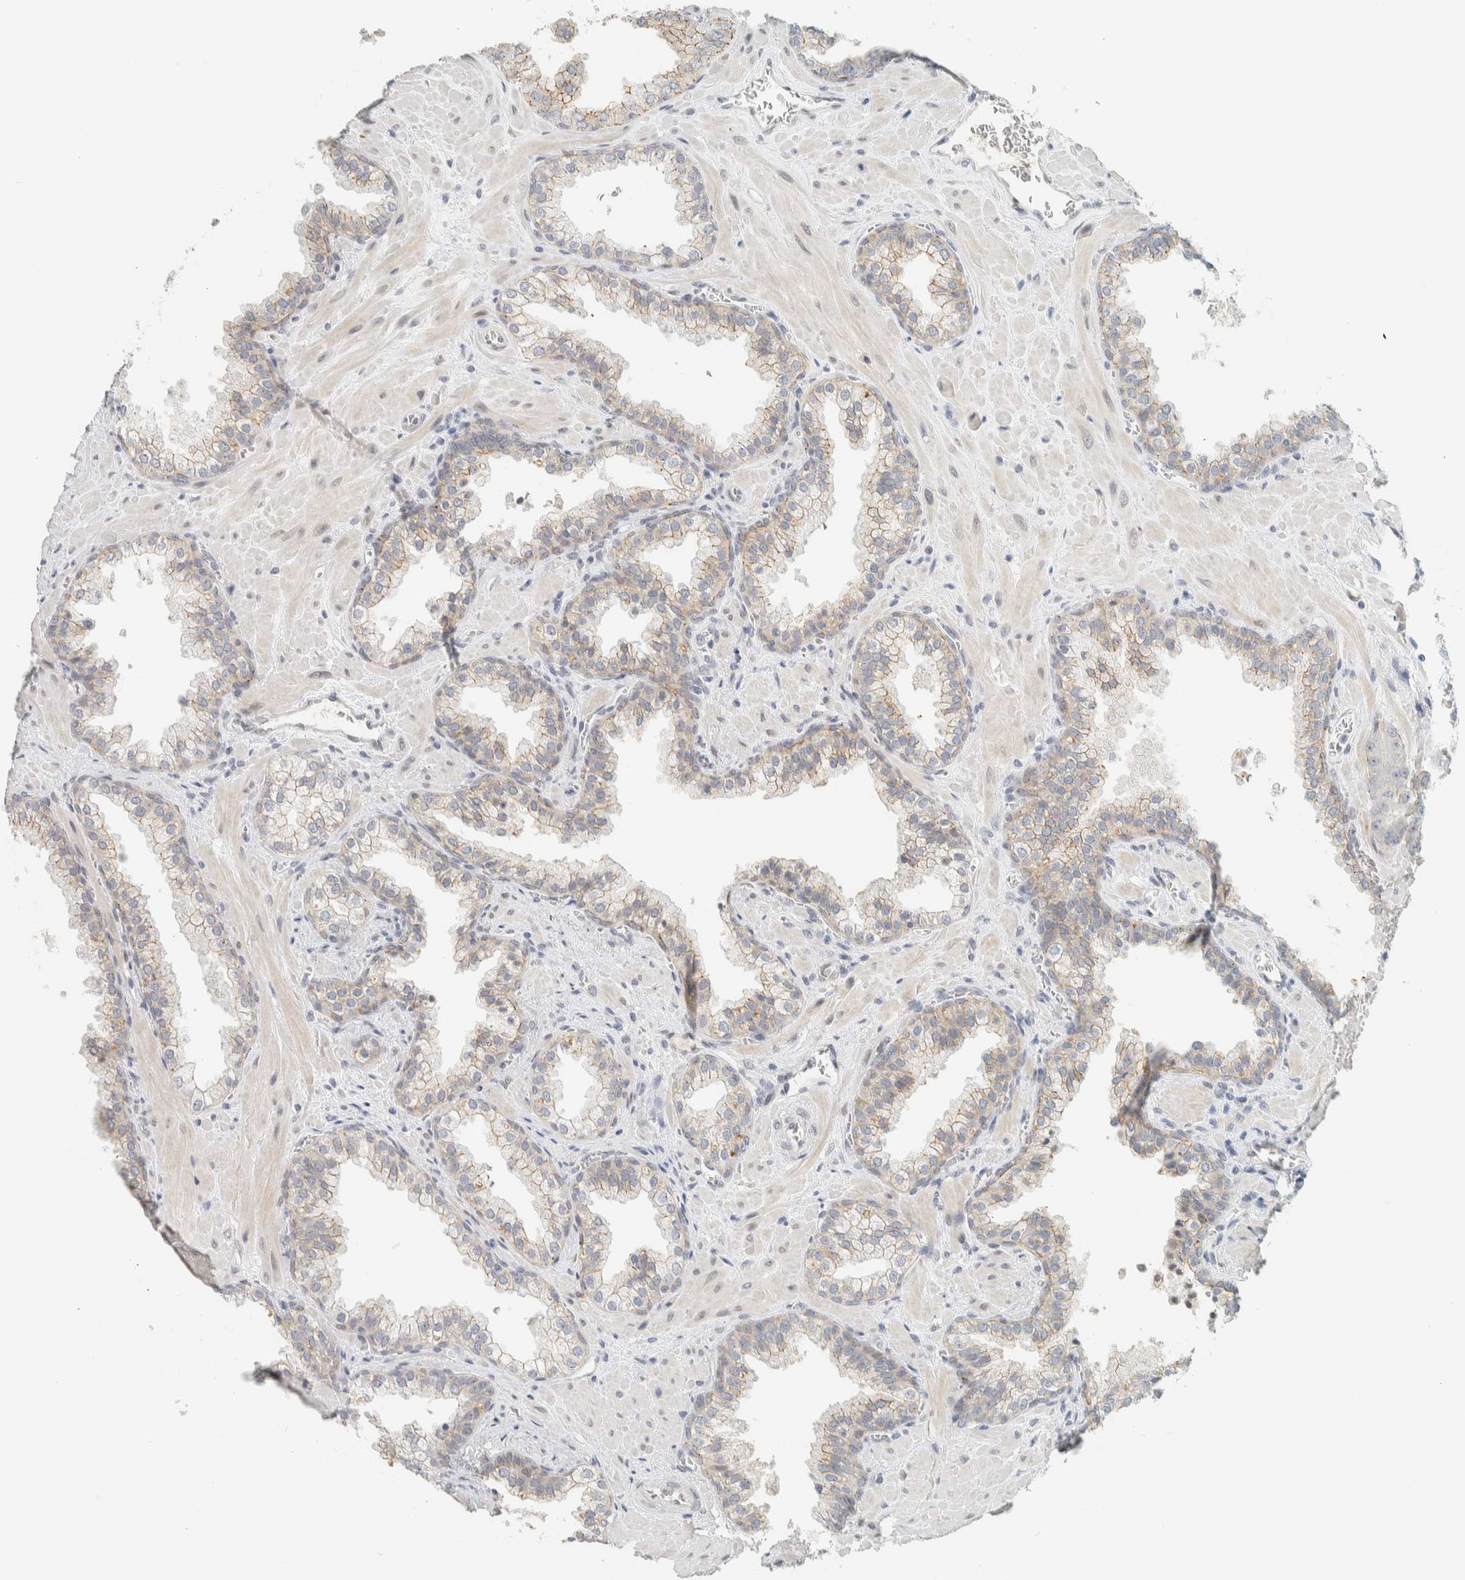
{"staining": {"intensity": "weak", "quantity": "<25%", "location": "cytoplasmic/membranous"}, "tissue": "prostate cancer", "cell_type": "Tumor cells", "image_type": "cancer", "snomed": [{"axis": "morphology", "description": "Adenocarcinoma, Low grade"}, {"axis": "topography", "description": "Prostate"}], "caption": "Immunohistochemistry histopathology image of human prostate adenocarcinoma (low-grade) stained for a protein (brown), which shows no expression in tumor cells. (Stains: DAB immunohistochemistry (IHC) with hematoxylin counter stain, Microscopy: brightfield microscopy at high magnification).", "gene": "C1QTNF12", "patient": {"sex": "male", "age": 71}}